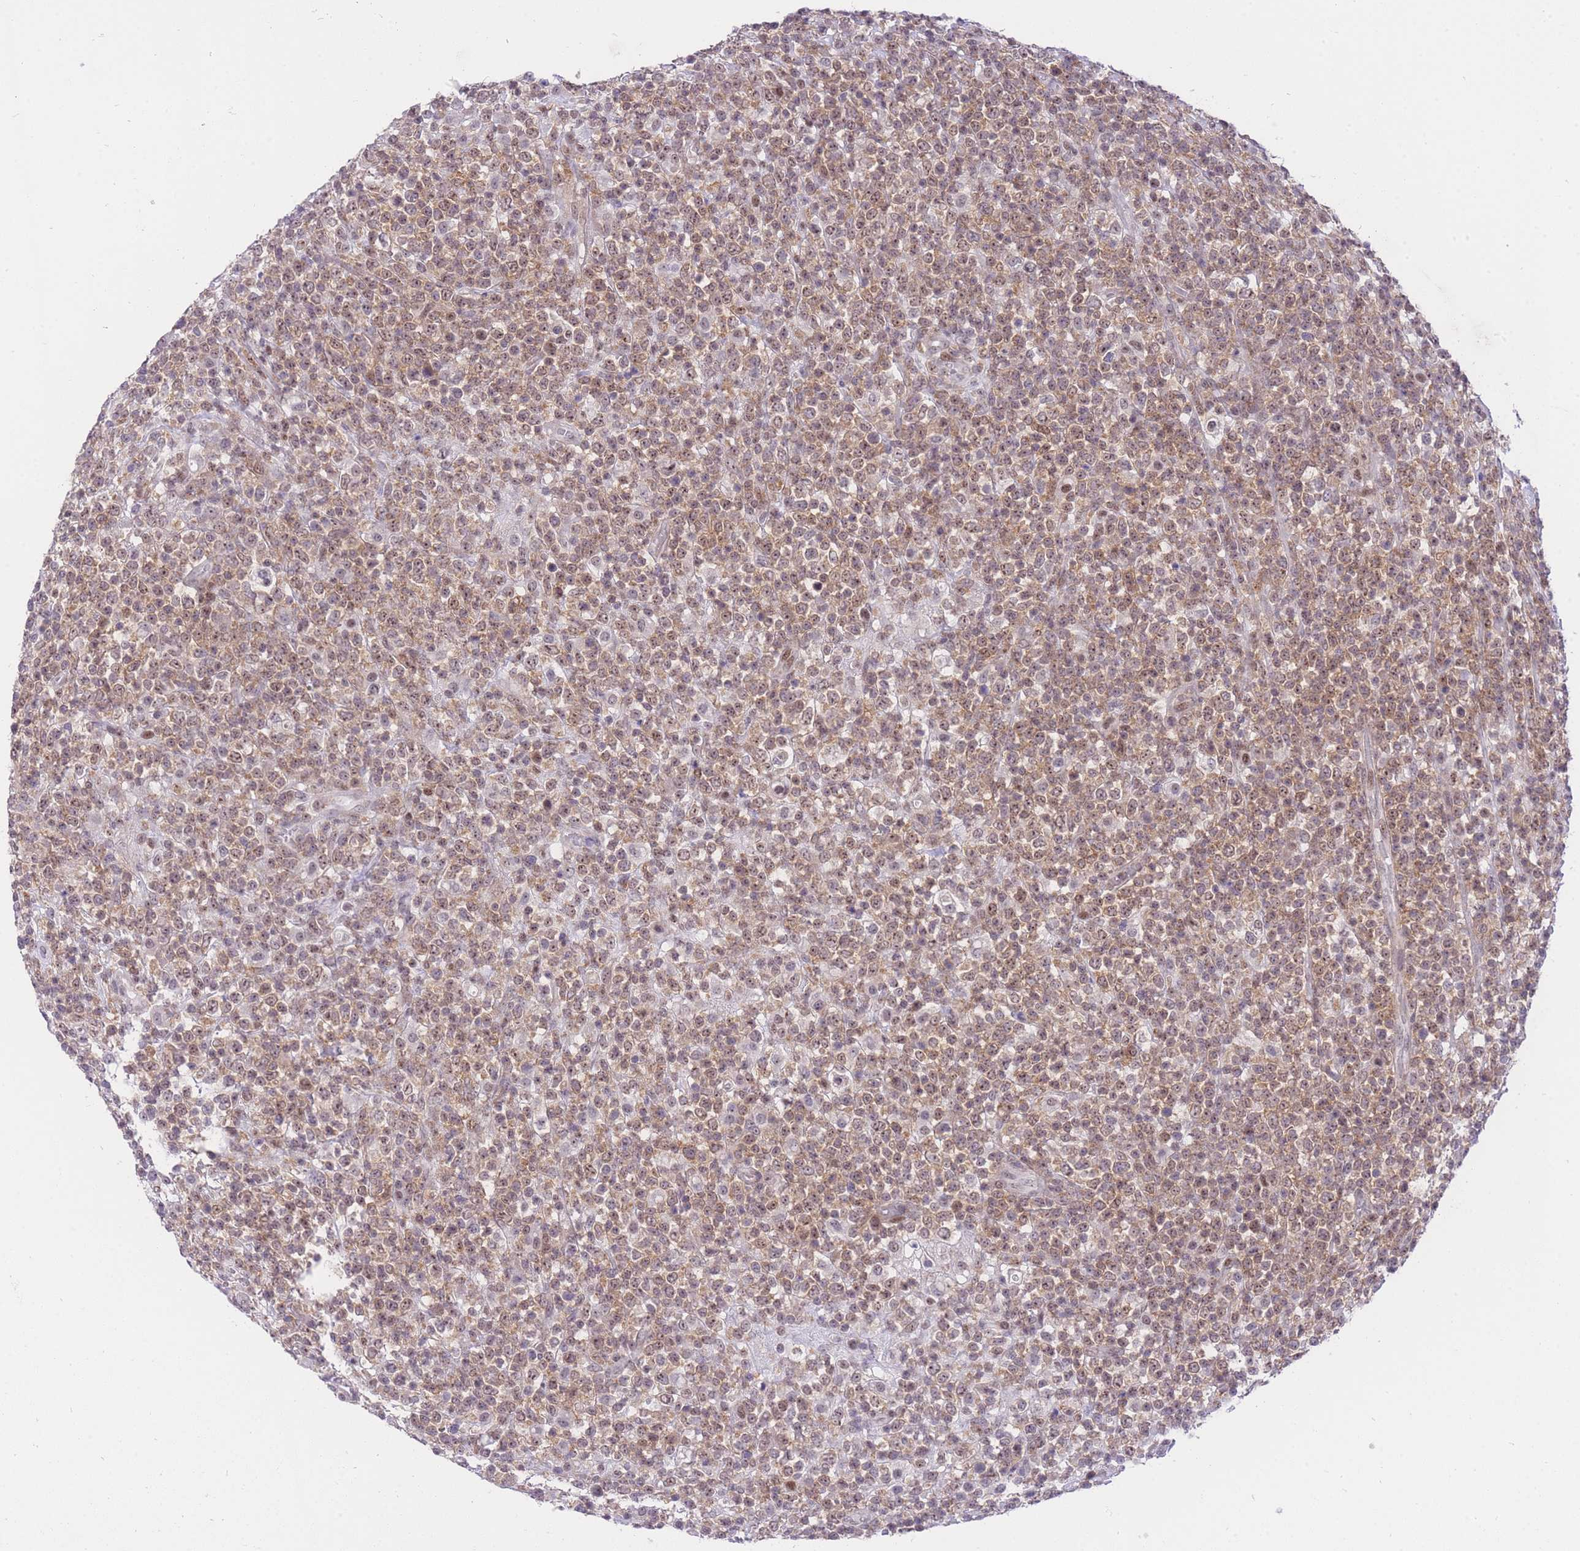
{"staining": {"intensity": "moderate", "quantity": ">75%", "location": "cytoplasmic/membranous,nuclear"}, "tissue": "lymphoma", "cell_type": "Tumor cells", "image_type": "cancer", "snomed": [{"axis": "morphology", "description": "Malignant lymphoma, non-Hodgkin's type, High grade"}, {"axis": "topography", "description": "Colon"}], "caption": "The image reveals immunohistochemical staining of lymphoma. There is moderate cytoplasmic/membranous and nuclear positivity is present in about >75% of tumor cells. The staining was performed using DAB (3,3'-diaminobenzidine) to visualize the protein expression in brown, while the nuclei were stained in blue with hematoxylin (Magnification: 20x).", "gene": "STK39", "patient": {"sex": "female", "age": 53}}